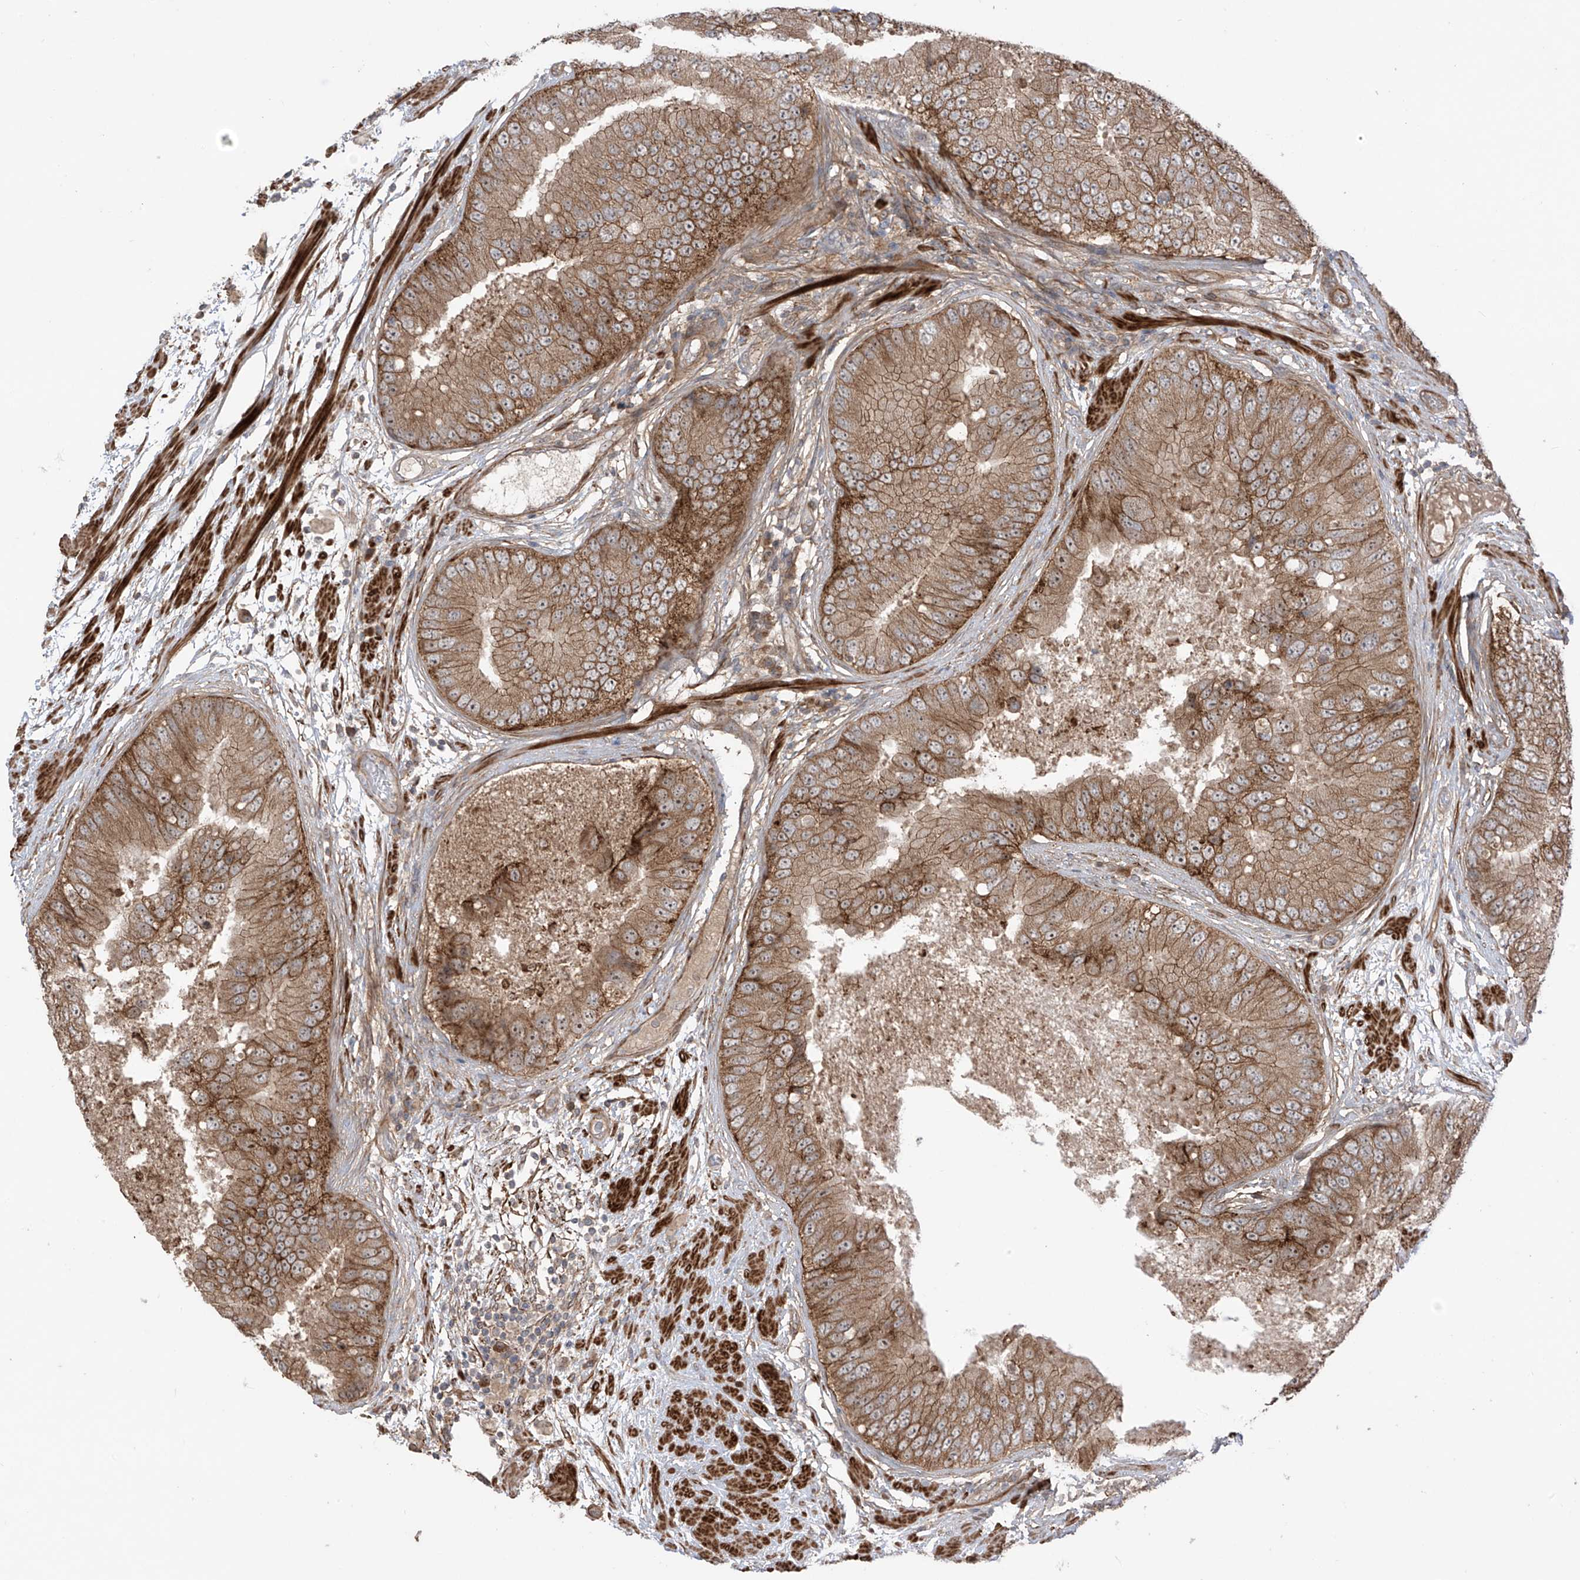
{"staining": {"intensity": "moderate", "quantity": ">75%", "location": "cytoplasmic/membranous"}, "tissue": "prostate cancer", "cell_type": "Tumor cells", "image_type": "cancer", "snomed": [{"axis": "morphology", "description": "Adenocarcinoma, High grade"}, {"axis": "topography", "description": "Prostate"}], "caption": "Protein staining displays moderate cytoplasmic/membranous staining in approximately >75% of tumor cells in prostate cancer (high-grade adenocarcinoma).", "gene": "LRRC74A", "patient": {"sex": "male", "age": 70}}